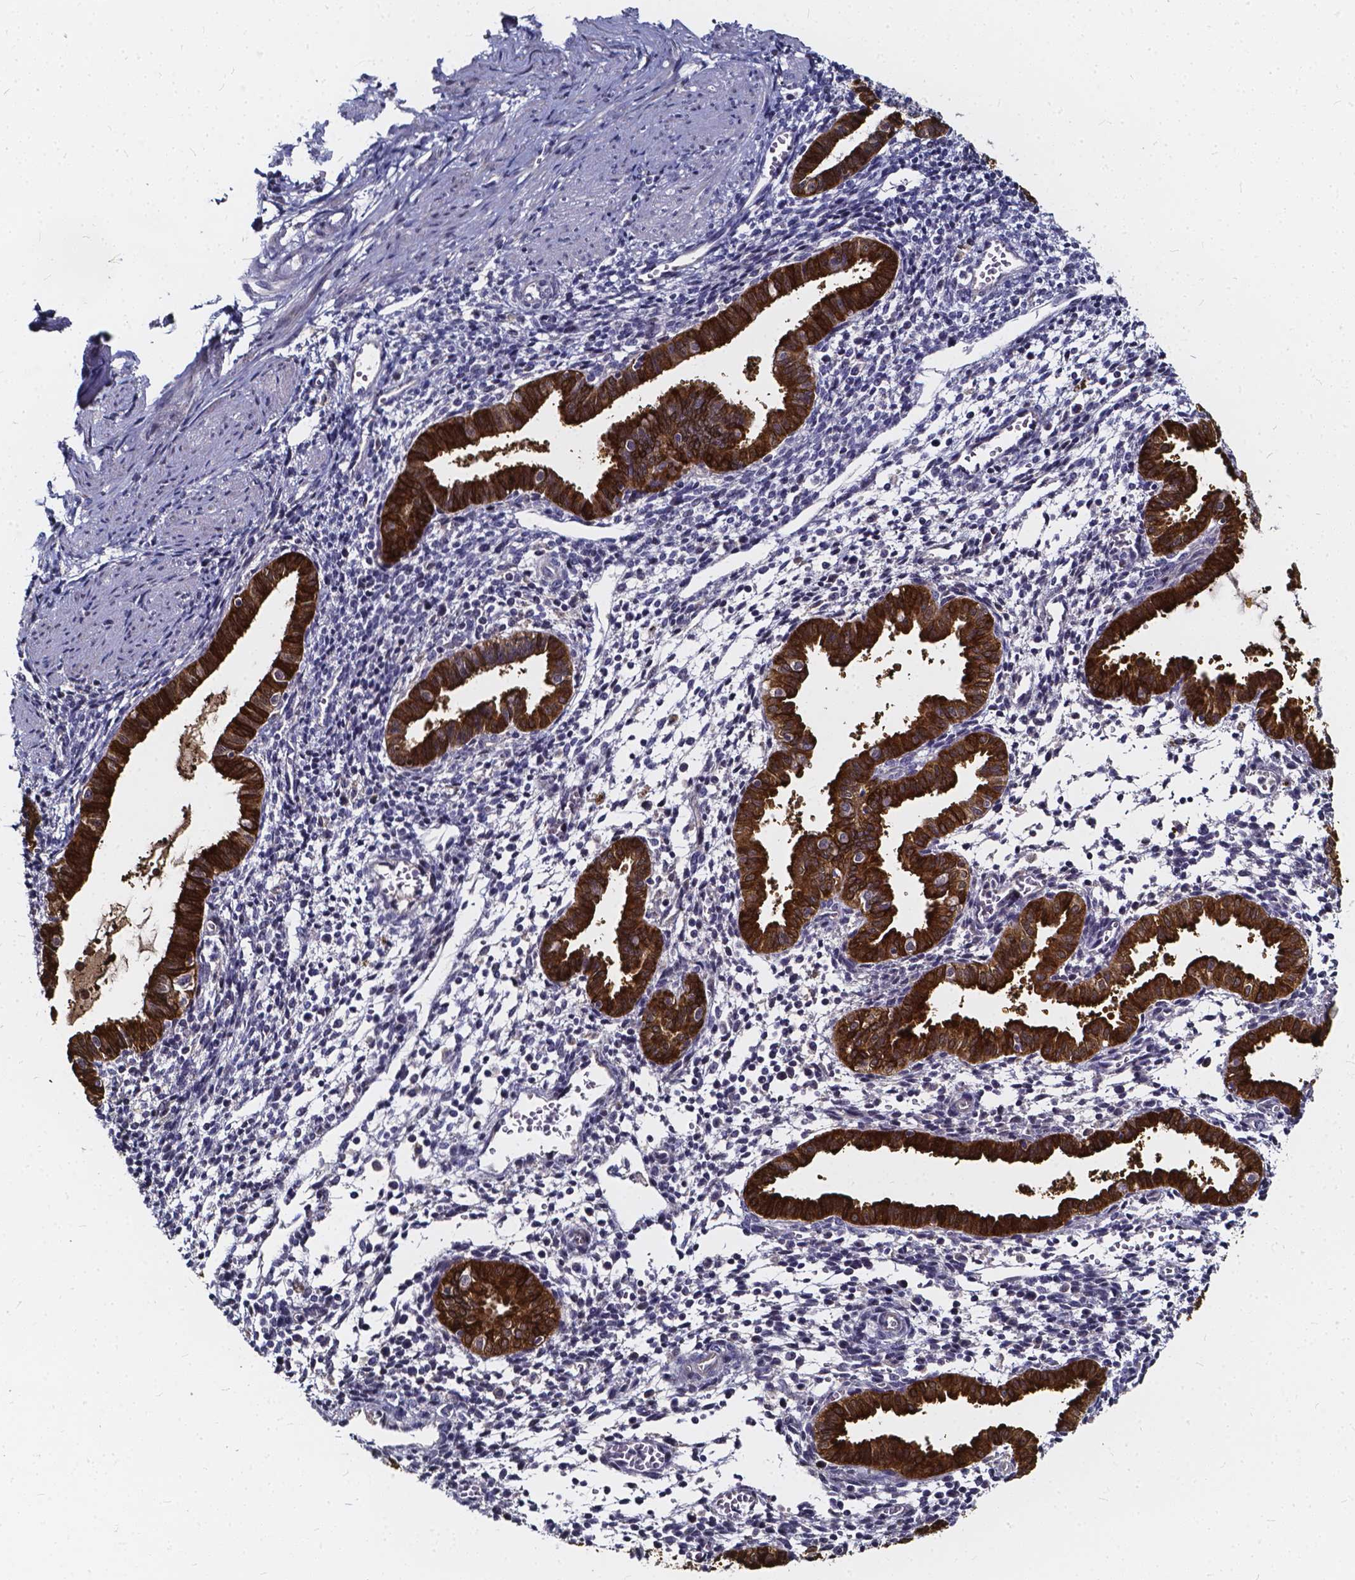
{"staining": {"intensity": "negative", "quantity": "none", "location": "none"}, "tissue": "endometrium", "cell_type": "Cells in endometrial stroma", "image_type": "normal", "snomed": [{"axis": "morphology", "description": "Normal tissue, NOS"}, {"axis": "topography", "description": "Endometrium"}], "caption": "This is an immunohistochemistry (IHC) photomicrograph of normal human endometrium. There is no staining in cells in endometrial stroma.", "gene": "SOWAHA", "patient": {"sex": "female", "age": 37}}